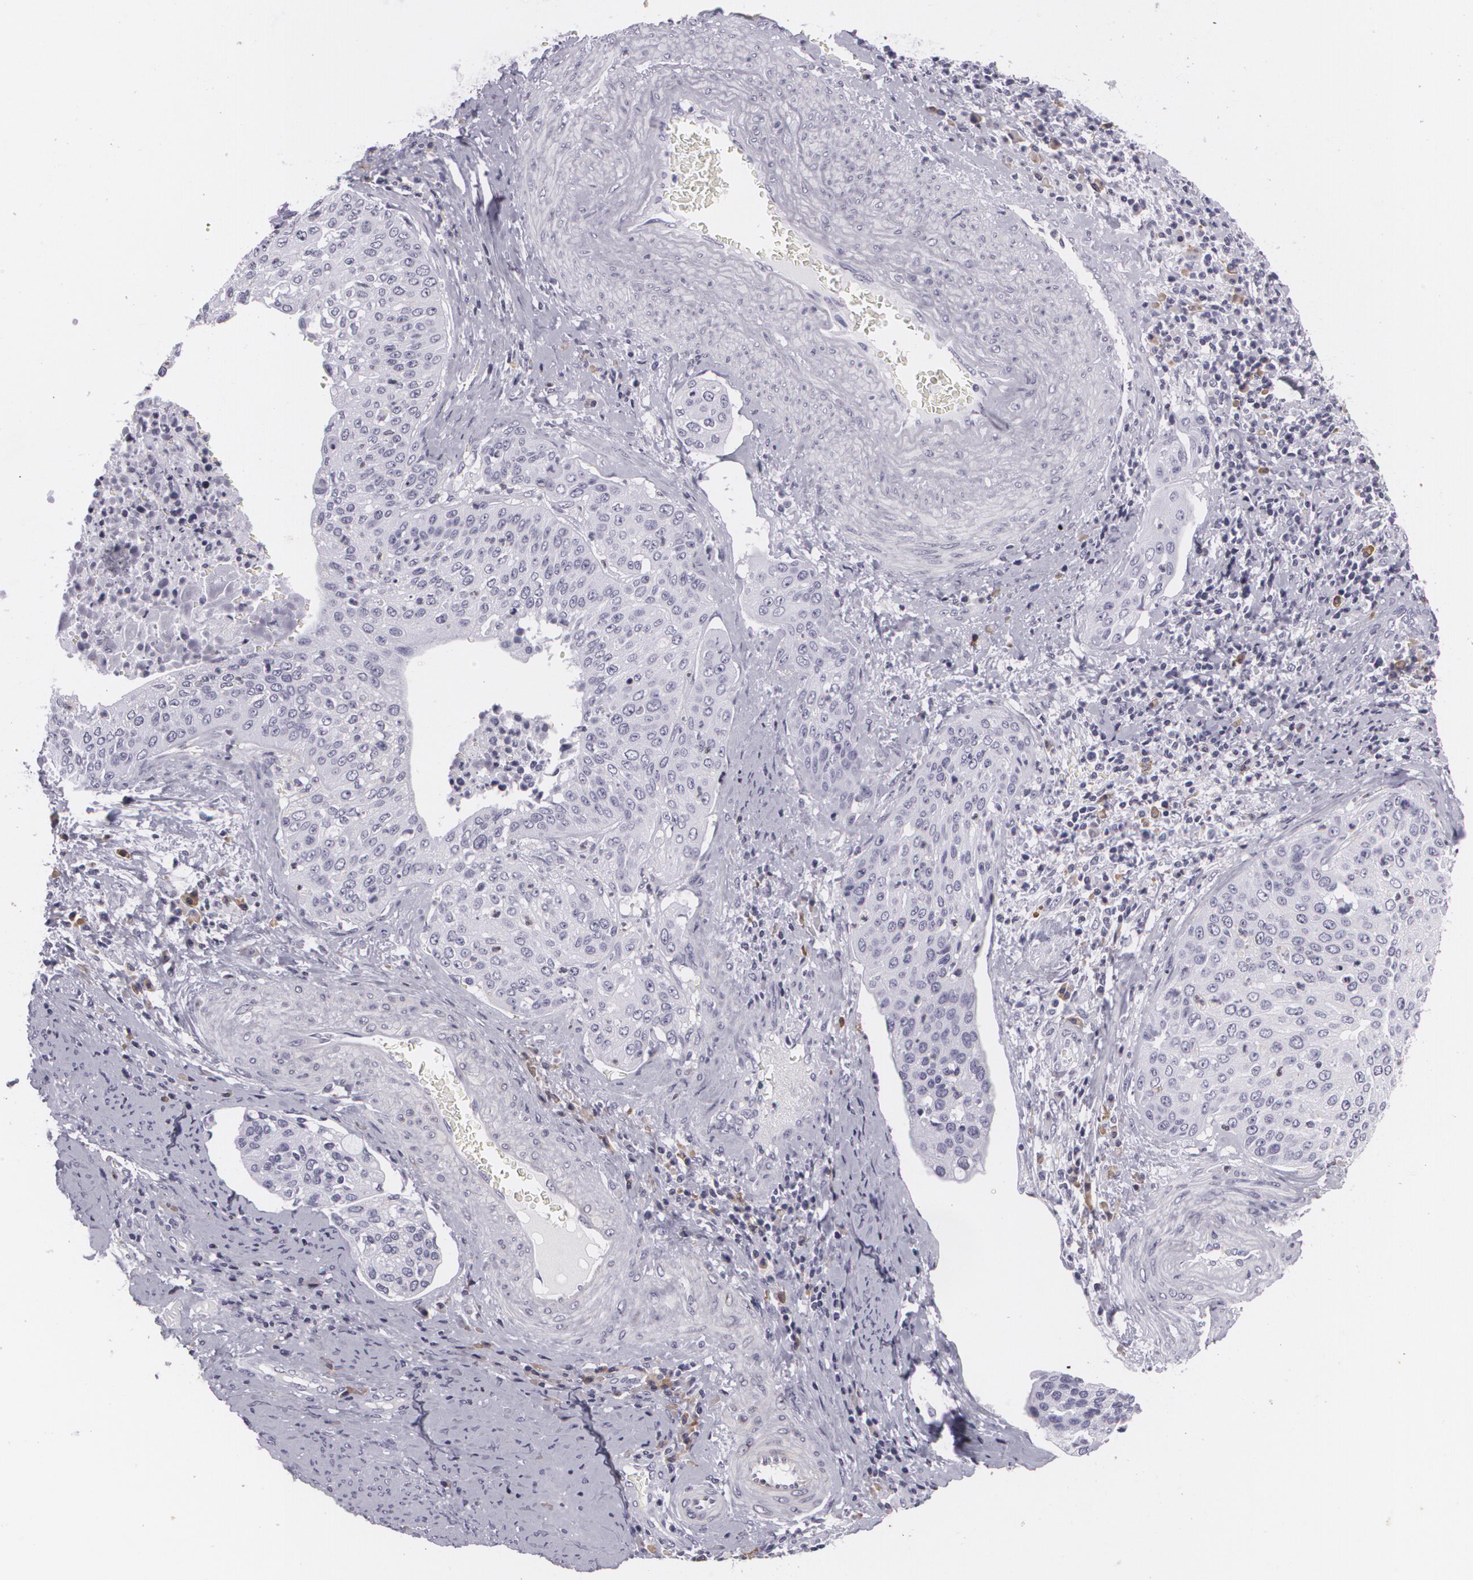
{"staining": {"intensity": "negative", "quantity": "none", "location": "none"}, "tissue": "cervical cancer", "cell_type": "Tumor cells", "image_type": "cancer", "snomed": [{"axis": "morphology", "description": "Squamous cell carcinoma, NOS"}, {"axis": "topography", "description": "Cervix"}], "caption": "Human cervical squamous cell carcinoma stained for a protein using immunohistochemistry (IHC) reveals no positivity in tumor cells.", "gene": "MAP2", "patient": {"sex": "female", "age": 41}}